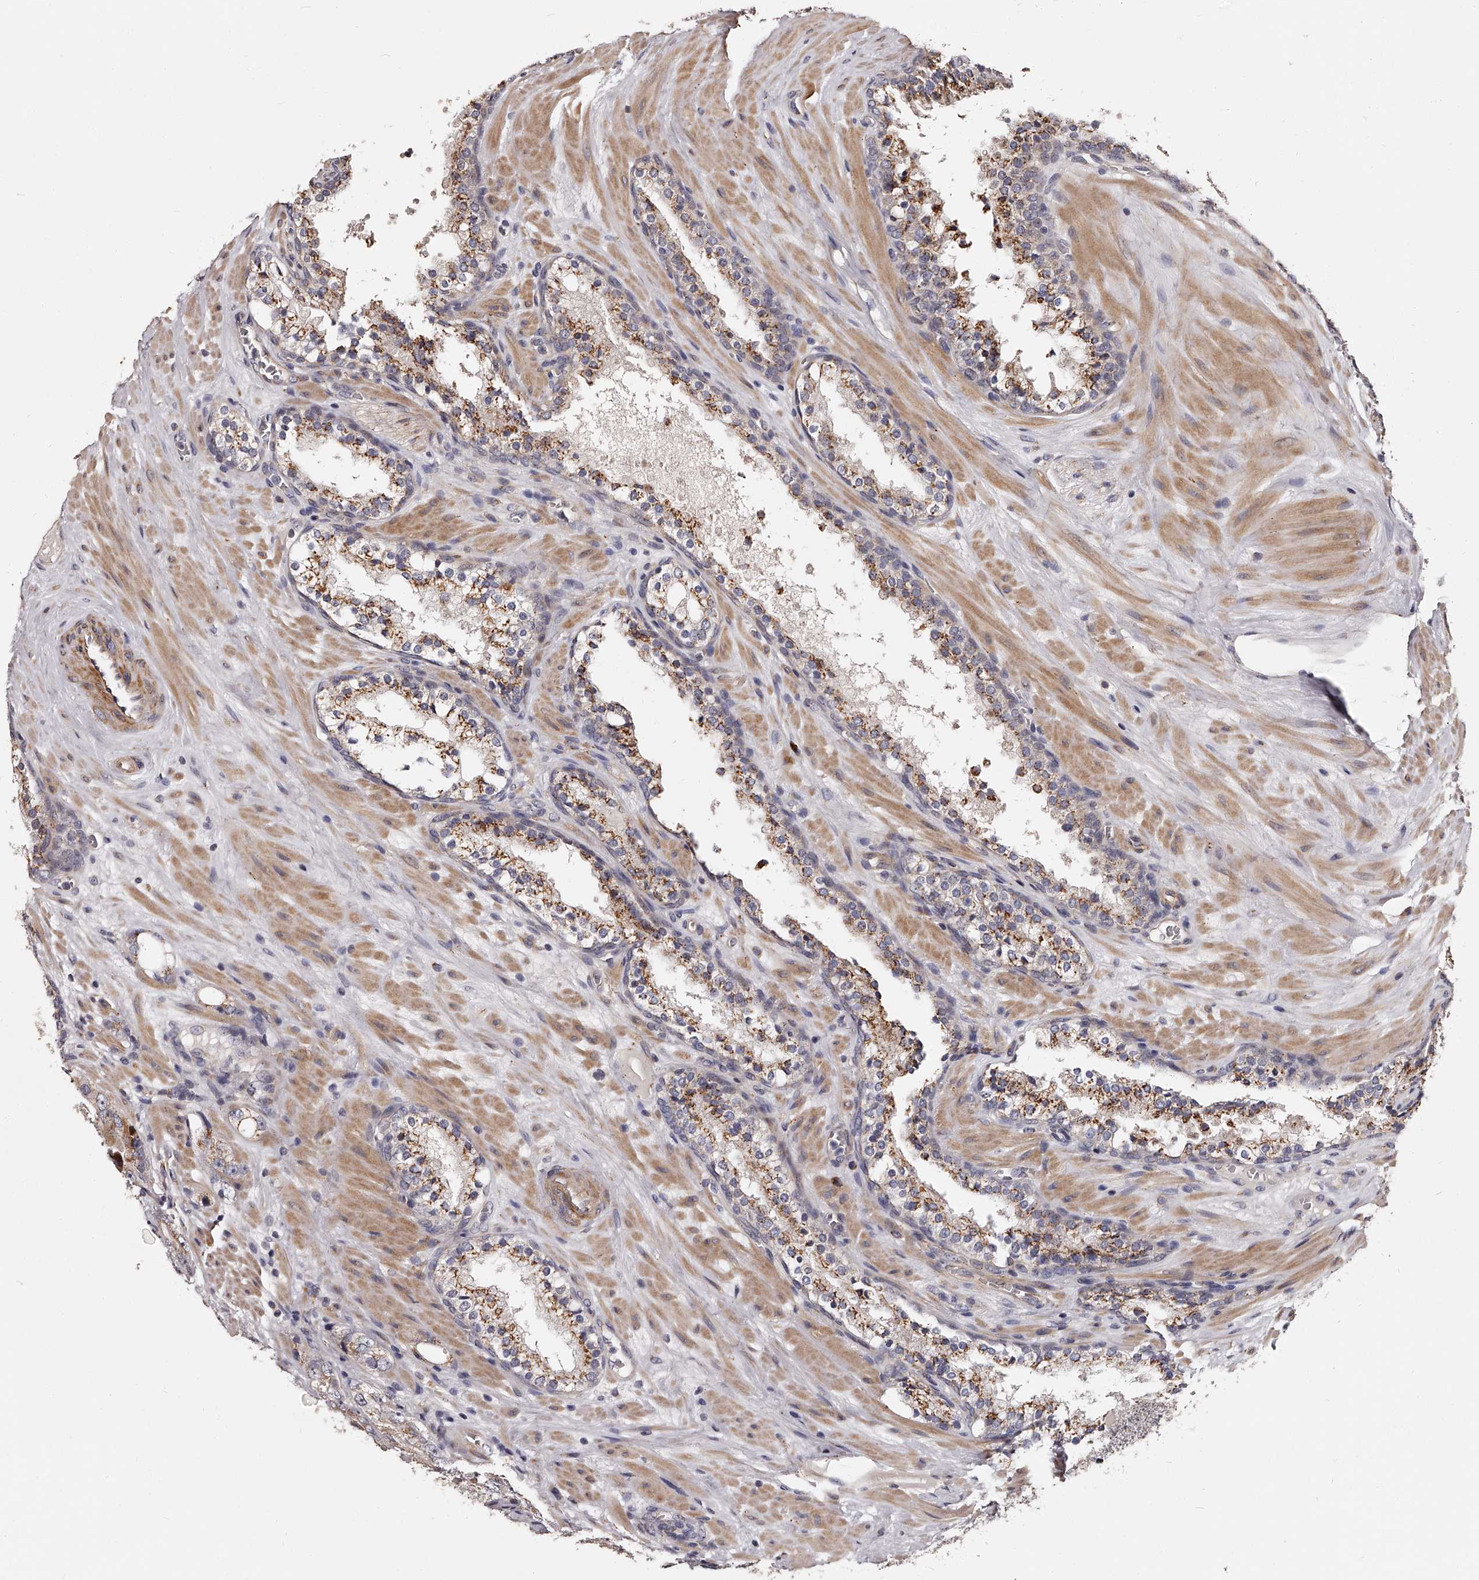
{"staining": {"intensity": "moderate", "quantity": "25%-75%", "location": "cytoplasmic/membranous"}, "tissue": "prostate cancer", "cell_type": "Tumor cells", "image_type": "cancer", "snomed": [{"axis": "morphology", "description": "Adenocarcinoma, High grade"}, {"axis": "topography", "description": "Prostate"}], "caption": "The image reveals staining of prostate cancer (high-grade adenocarcinoma), revealing moderate cytoplasmic/membranous protein positivity (brown color) within tumor cells.", "gene": "RSC1A1", "patient": {"sex": "male", "age": 56}}